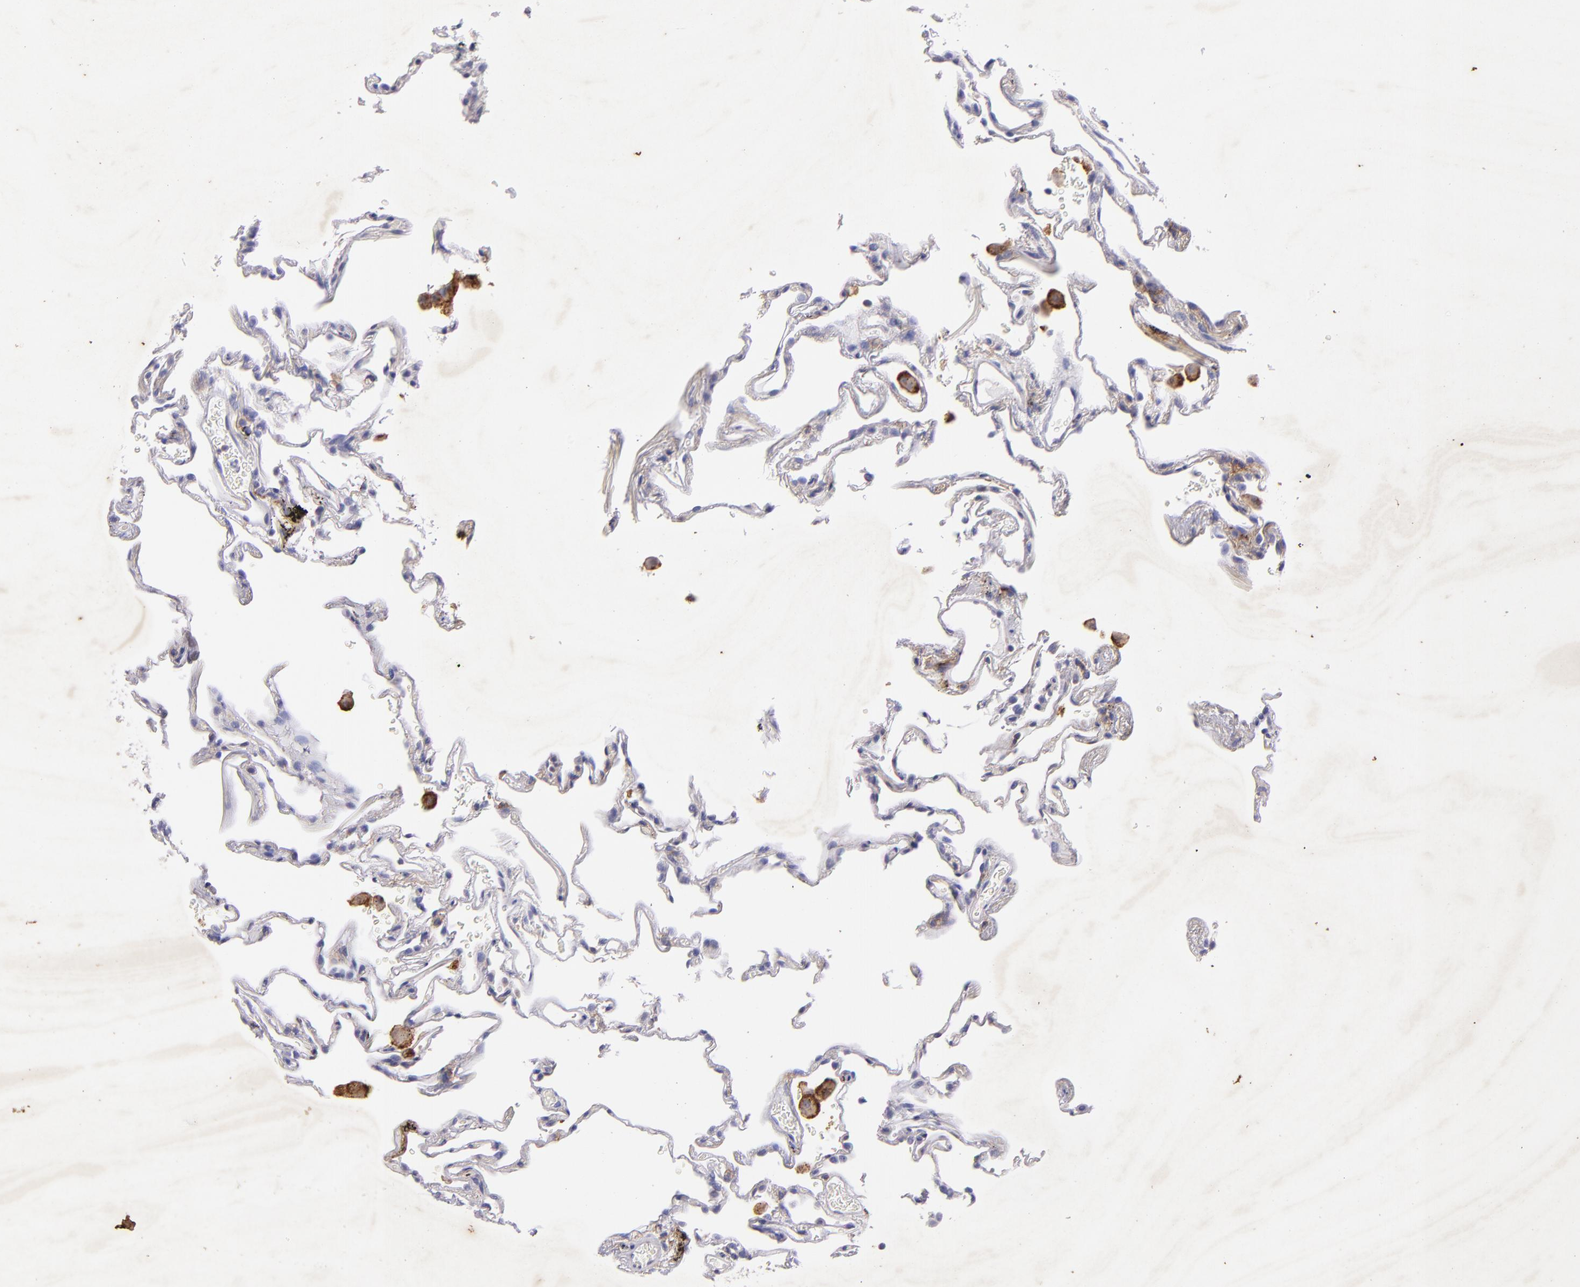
{"staining": {"intensity": "negative", "quantity": "none", "location": "none"}, "tissue": "lung", "cell_type": "Alveolar cells", "image_type": "normal", "snomed": [{"axis": "morphology", "description": "Normal tissue, NOS"}, {"axis": "morphology", "description": "Inflammation, NOS"}, {"axis": "topography", "description": "Lung"}], "caption": "Lung stained for a protein using IHC exhibits no expression alveolar cells.", "gene": "RET", "patient": {"sex": "male", "age": 69}}